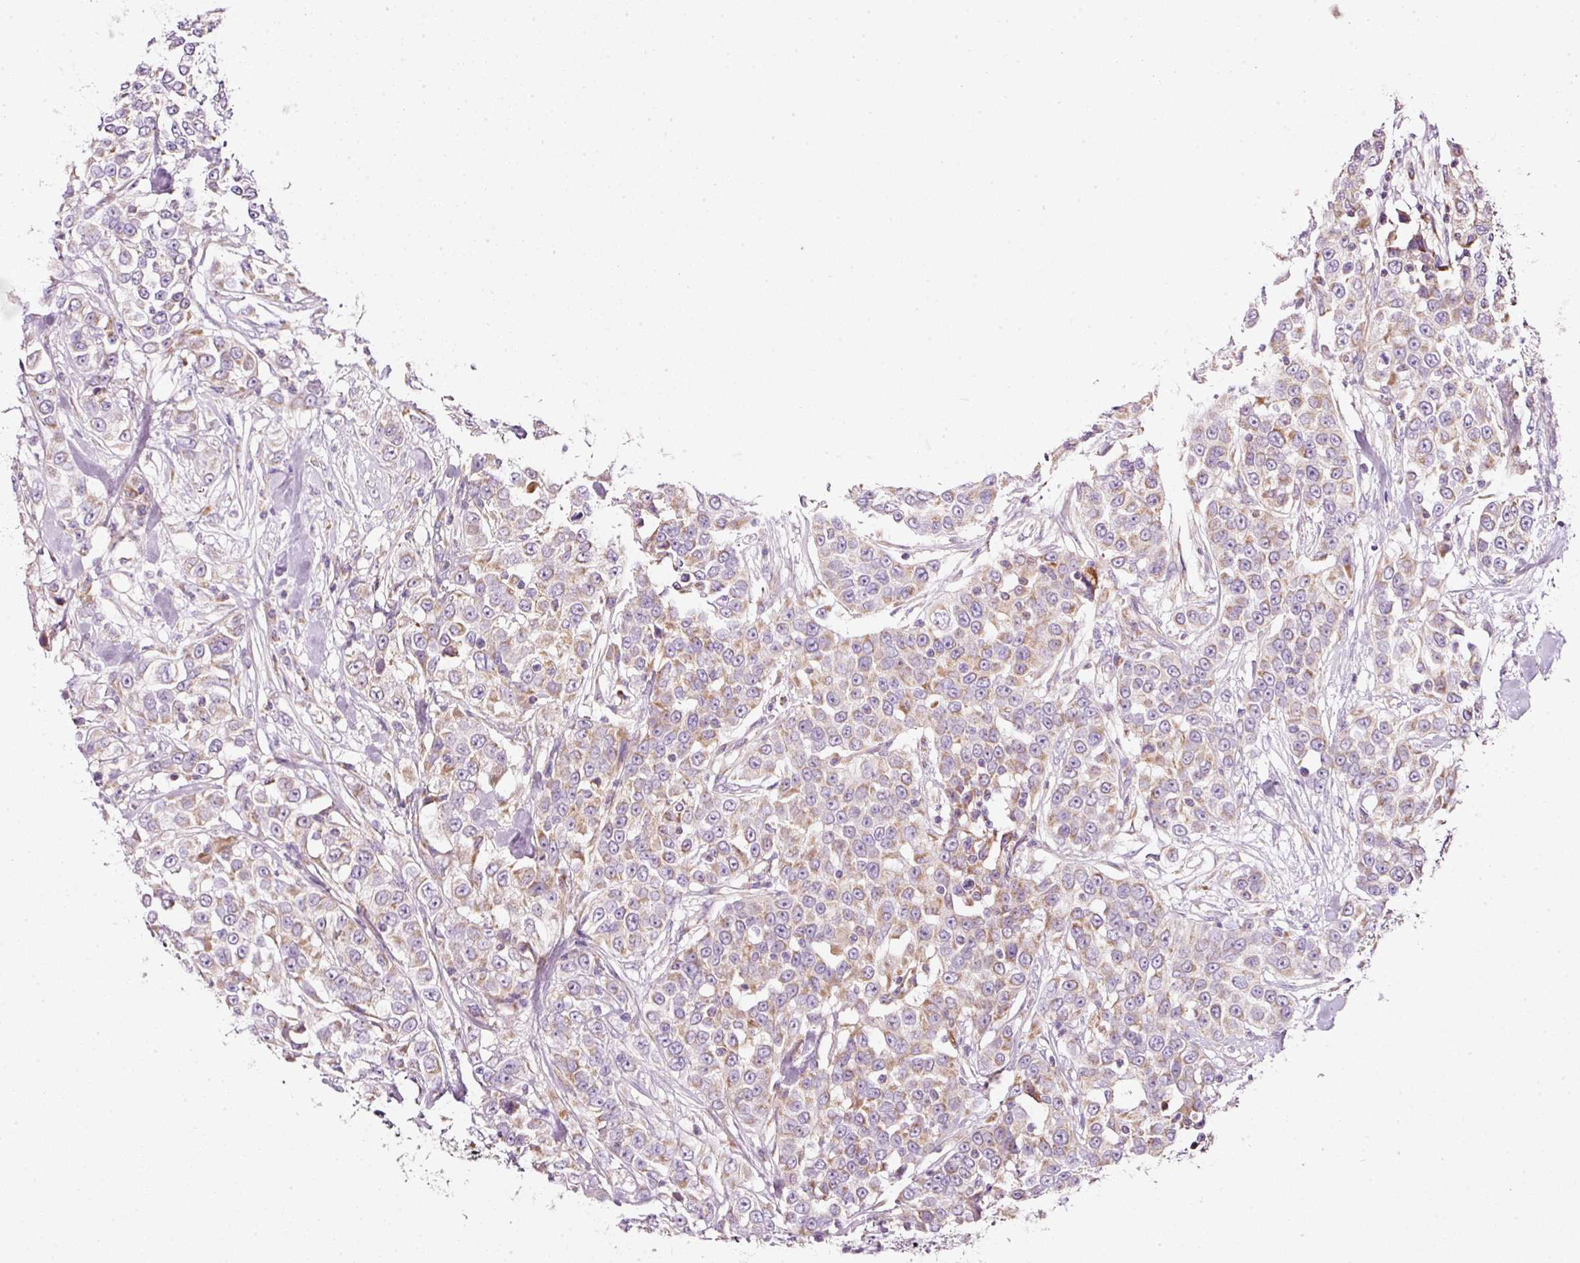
{"staining": {"intensity": "moderate", "quantity": ">75%", "location": "cytoplasmic/membranous"}, "tissue": "urothelial cancer", "cell_type": "Tumor cells", "image_type": "cancer", "snomed": [{"axis": "morphology", "description": "Urothelial carcinoma, High grade"}, {"axis": "topography", "description": "Urinary bladder"}], "caption": "Tumor cells reveal medium levels of moderate cytoplasmic/membranous positivity in approximately >75% of cells in urothelial cancer.", "gene": "NDUFA1", "patient": {"sex": "female", "age": 80}}